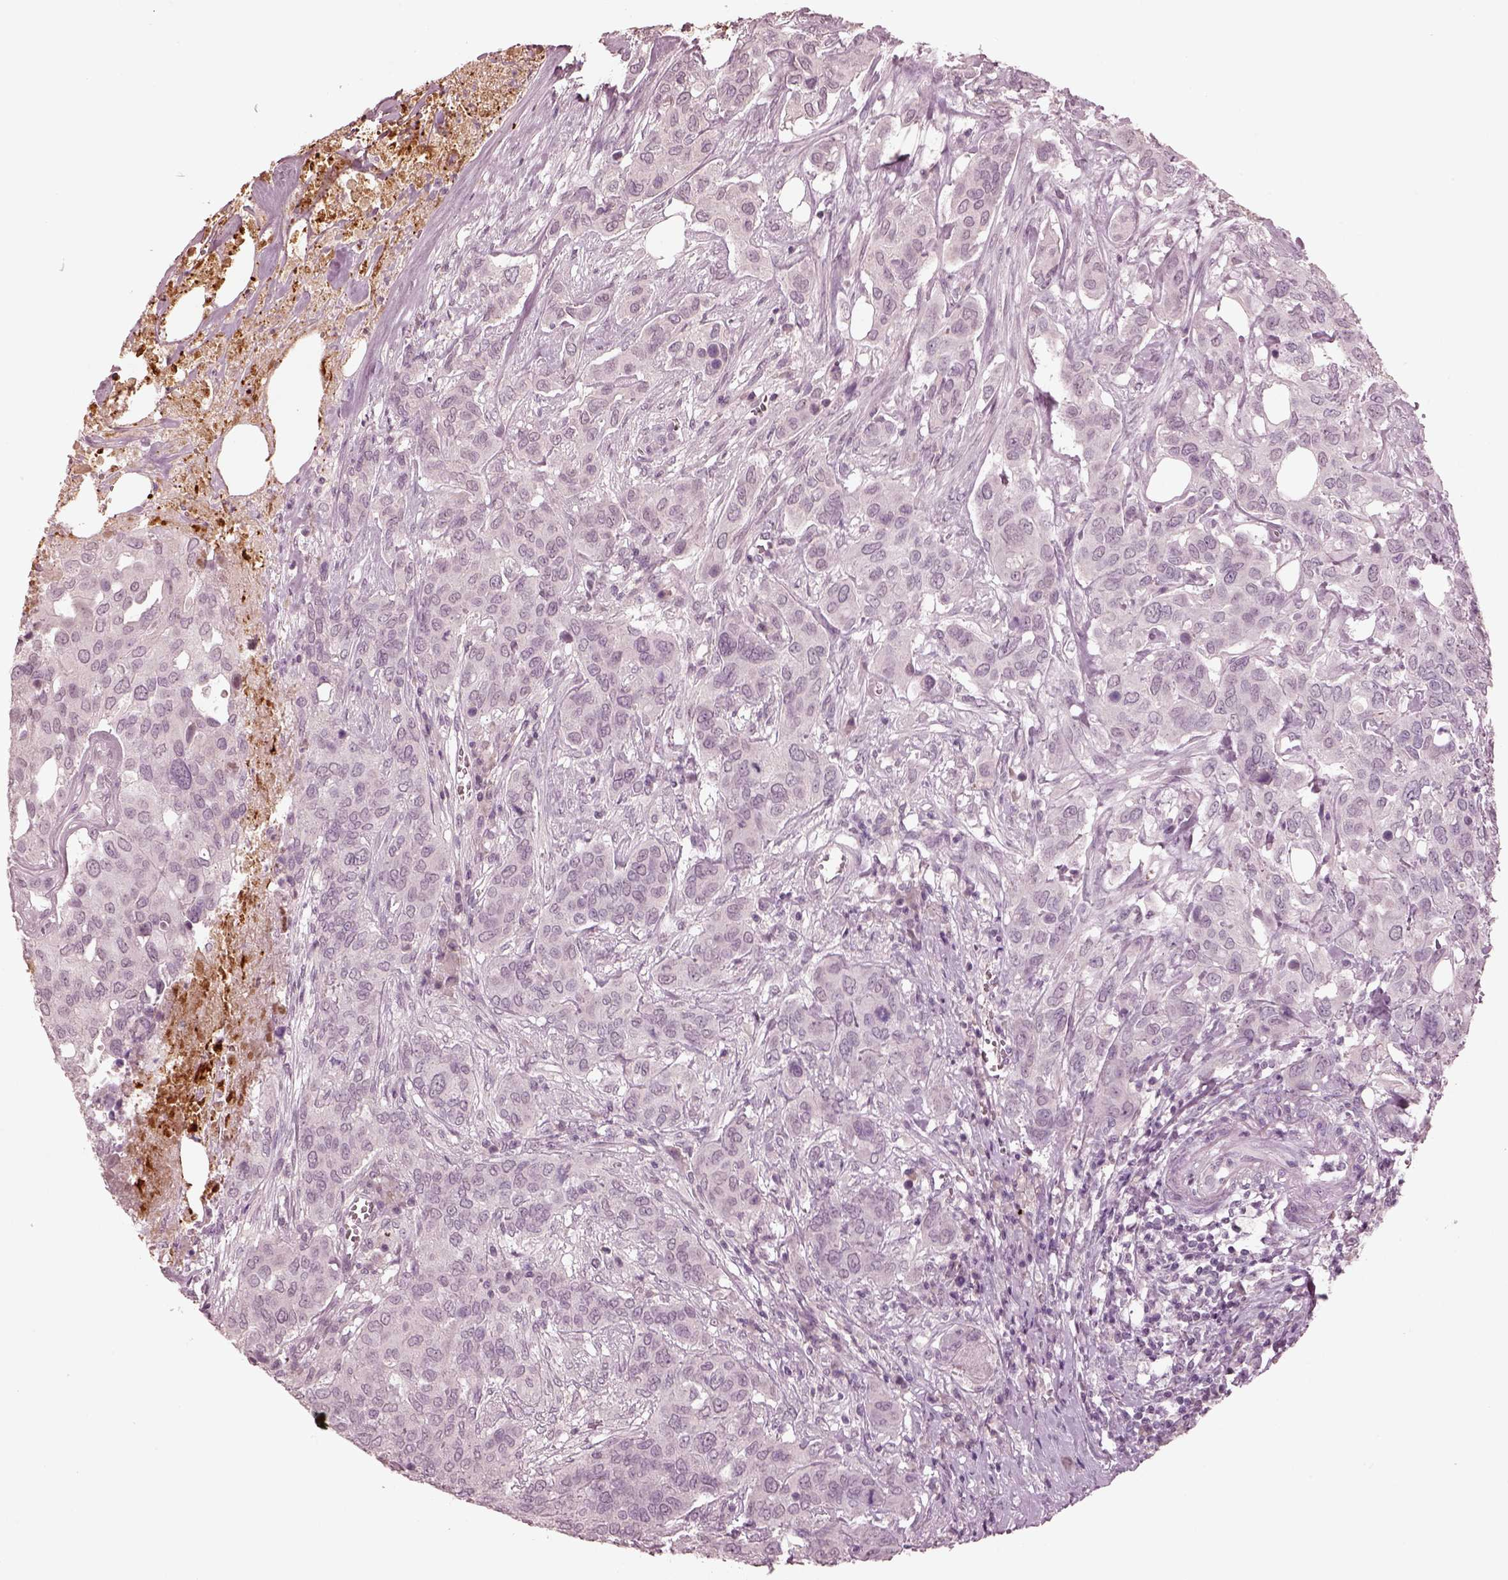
{"staining": {"intensity": "negative", "quantity": "none", "location": "none"}, "tissue": "urothelial cancer", "cell_type": "Tumor cells", "image_type": "cancer", "snomed": [{"axis": "morphology", "description": "Urothelial carcinoma, NOS"}, {"axis": "morphology", "description": "Urothelial carcinoma, High grade"}, {"axis": "topography", "description": "Urinary bladder"}], "caption": "A micrograph of human high-grade urothelial carcinoma is negative for staining in tumor cells.", "gene": "KCNA2", "patient": {"sex": "male", "age": 63}}